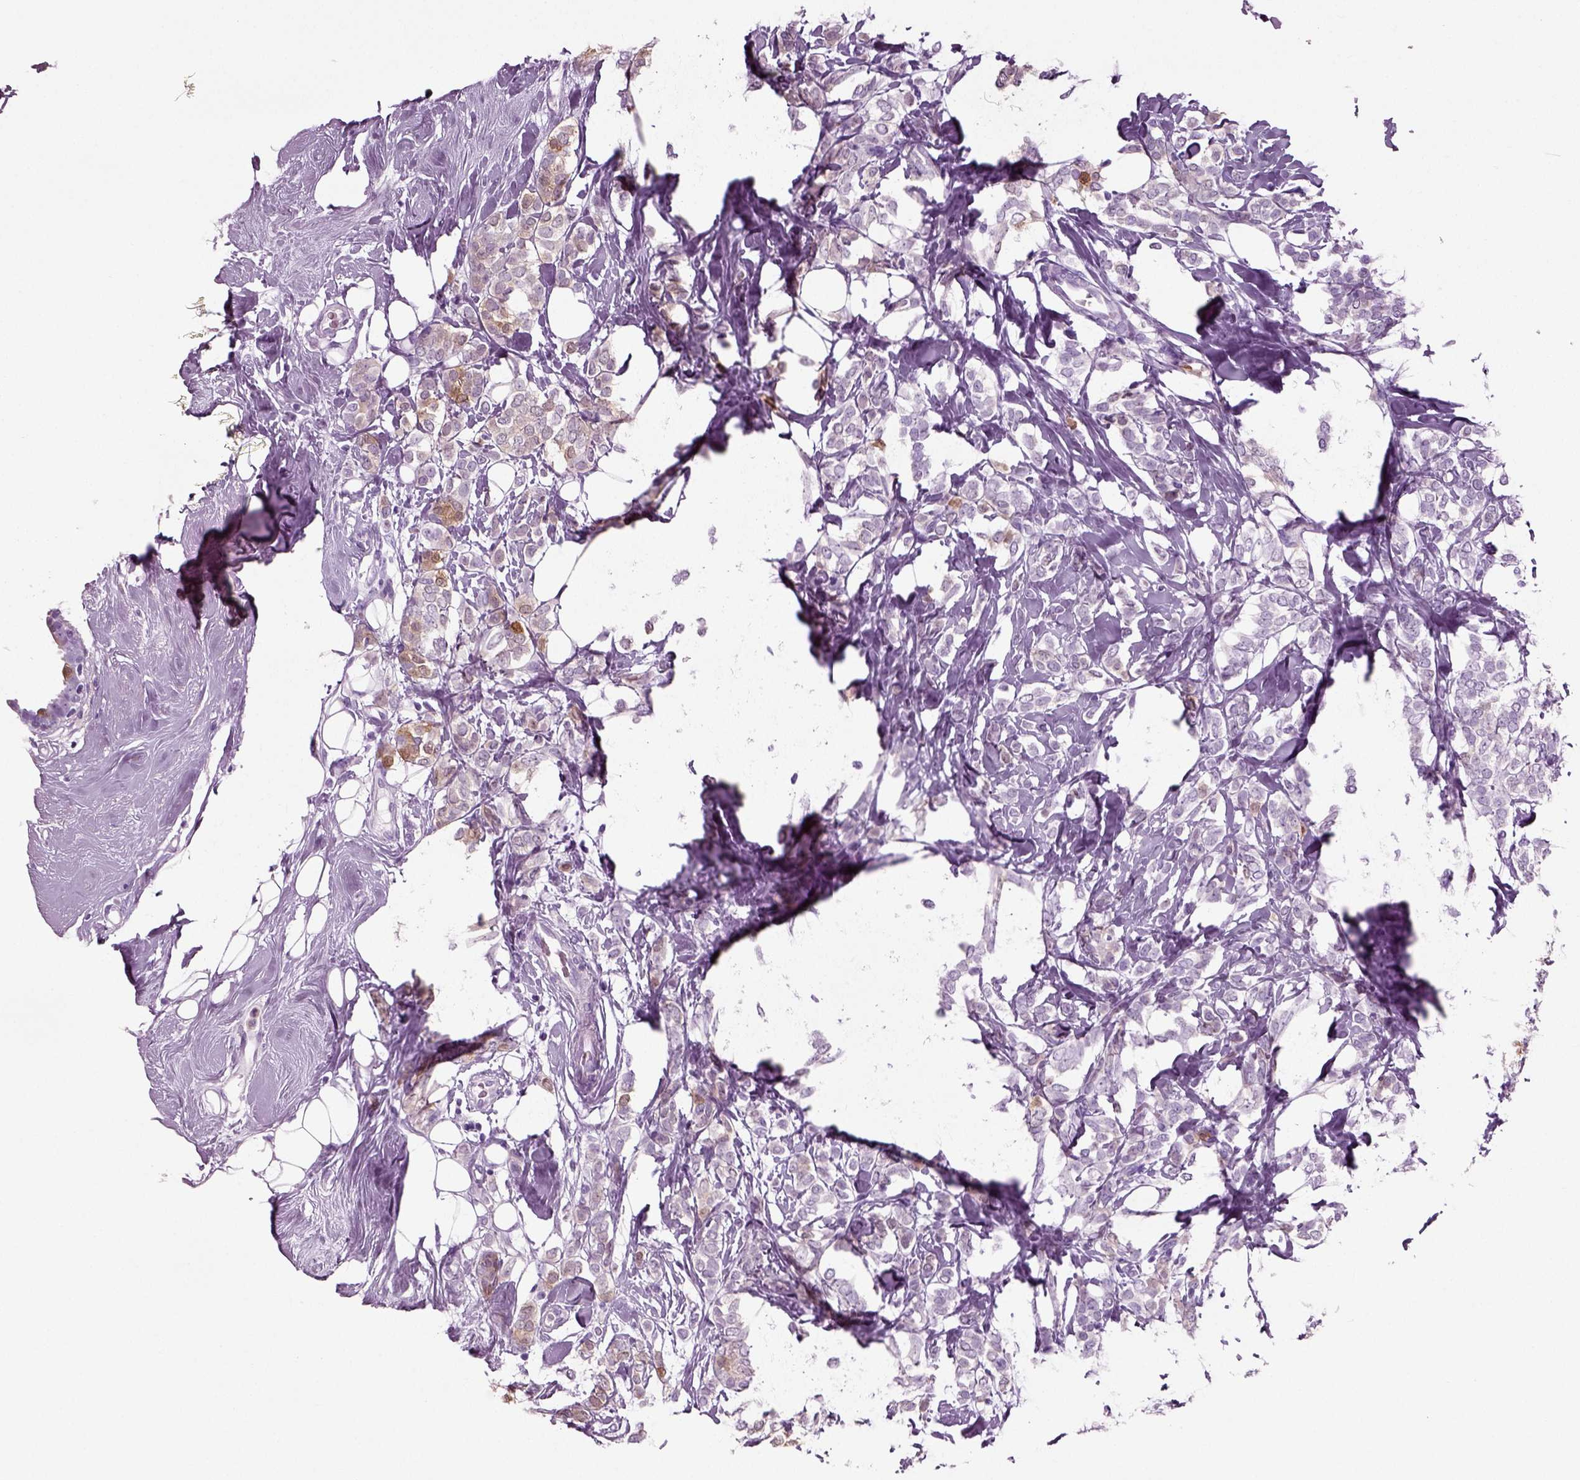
{"staining": {"intensity": "moderate", "quantity": "<25%", "location": "cytoplasmic/membranous"}, "tissue": "breast cancer", "cell_type": "Tumor cells", "image_type": "cancer", "snomed": [{"axis": "morphology", "description": "Lobular carcinoma"}, {"axis": "topography", "description": "Breast"}], "caption": "Lobular carcinoma (breast) tissue exhibits moderate cytoplasmic/membranous staining in approximately <25% of tumor cells, visualized by immunohistochemistry.", "gene": "CRABP1", "patient": {"sex": "female", "age": 49}}